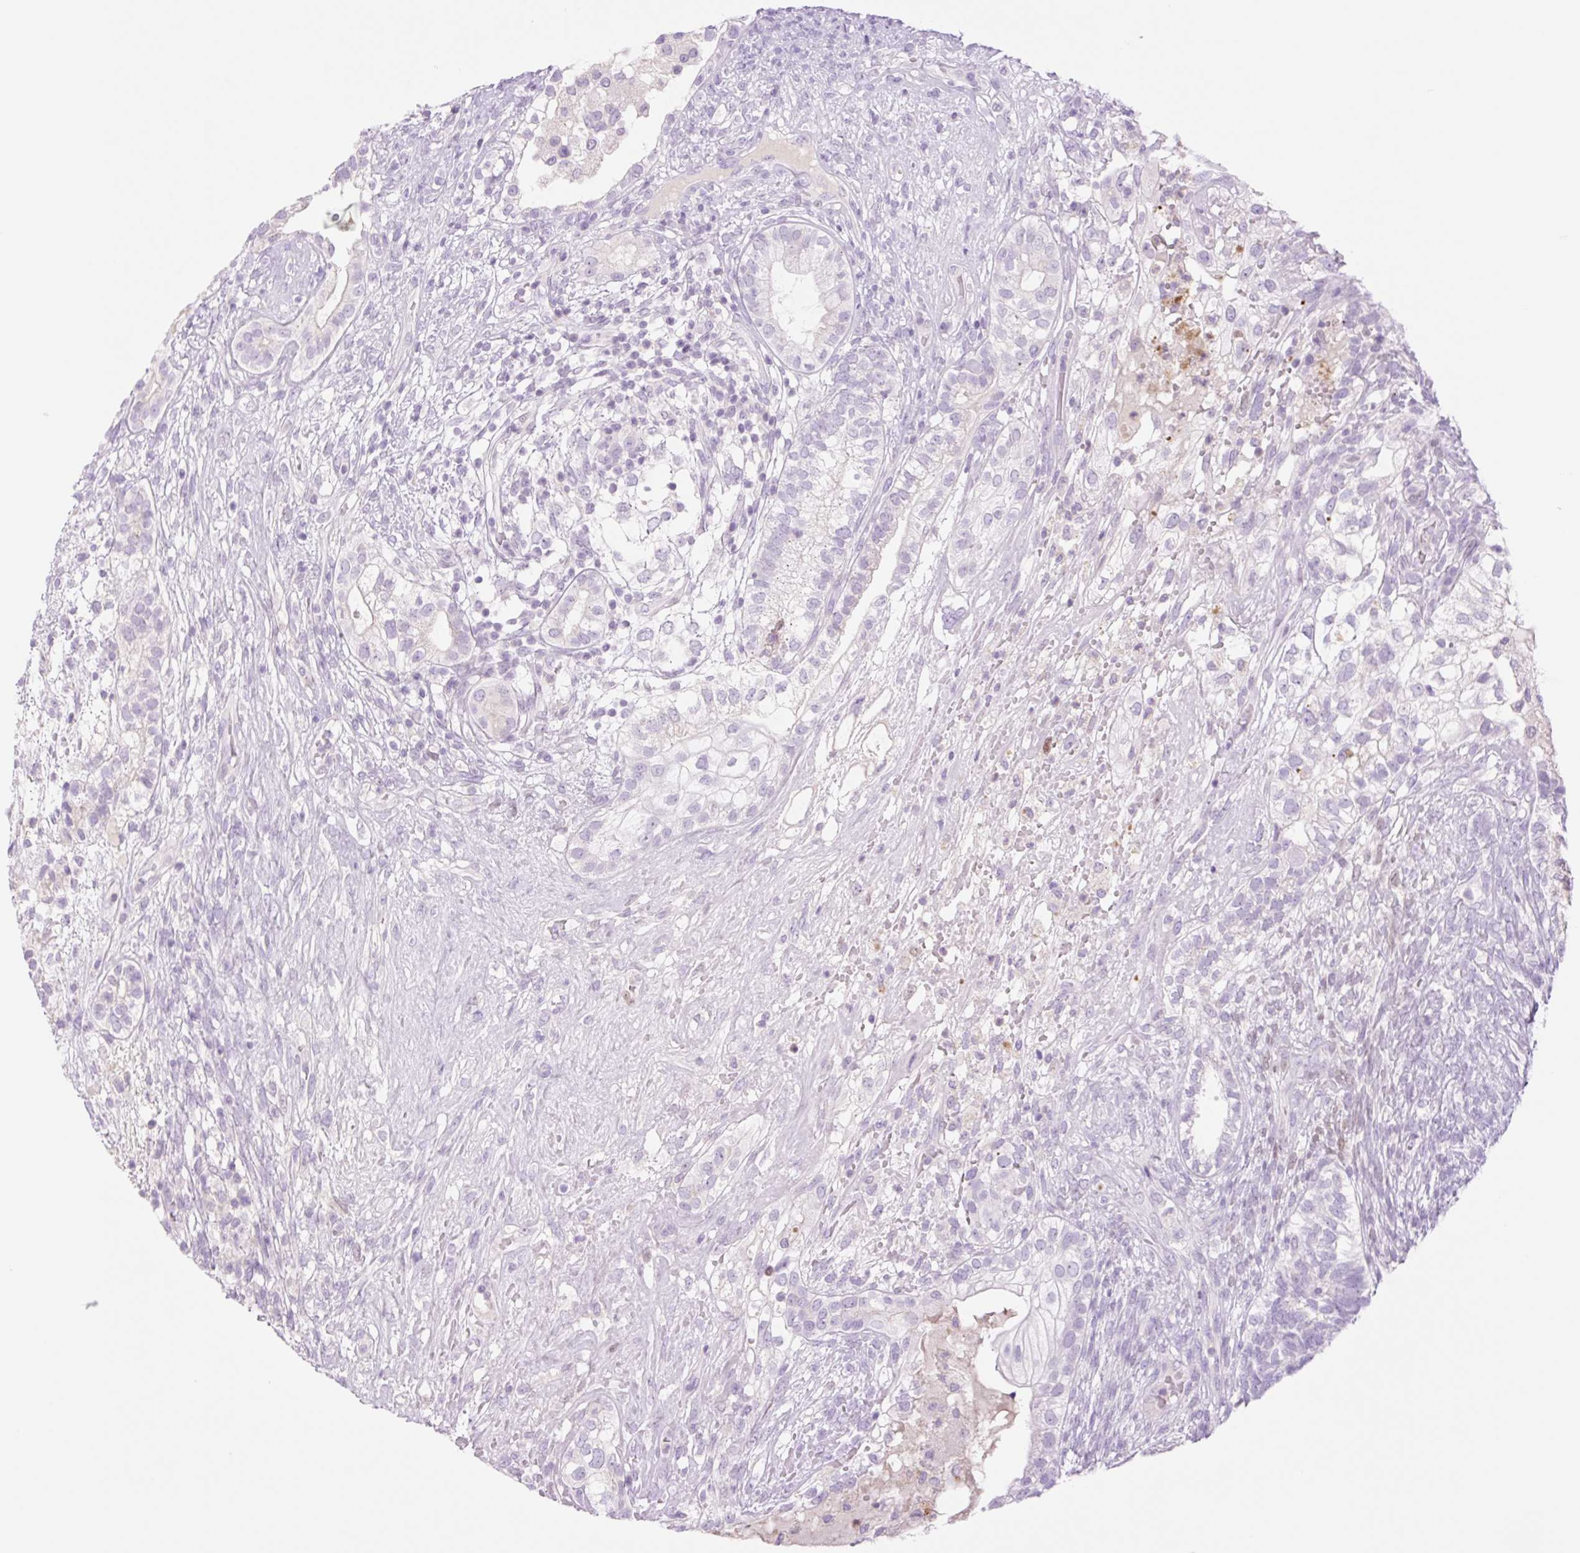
{"staining": {"intensity": "negative", "quantity": "none", "location": "none"}, "tissue": "testis cancer", "cell_type": "Tumor cells", "image_type": "cancer", "snomed": [{"axis": "morphology", "description": "Seminoma, NOS"}, {"axis": "morphology", "description": "Carcinoma, Embryonal, NOS"}, {"axis": "topography", "description": "Testis"}], "caption": "The photomicrograph demonstrates no staining of tumor cells in testis cancer.", "gene": "TBX15", "patient": {"sex": "male", "age": 41}}